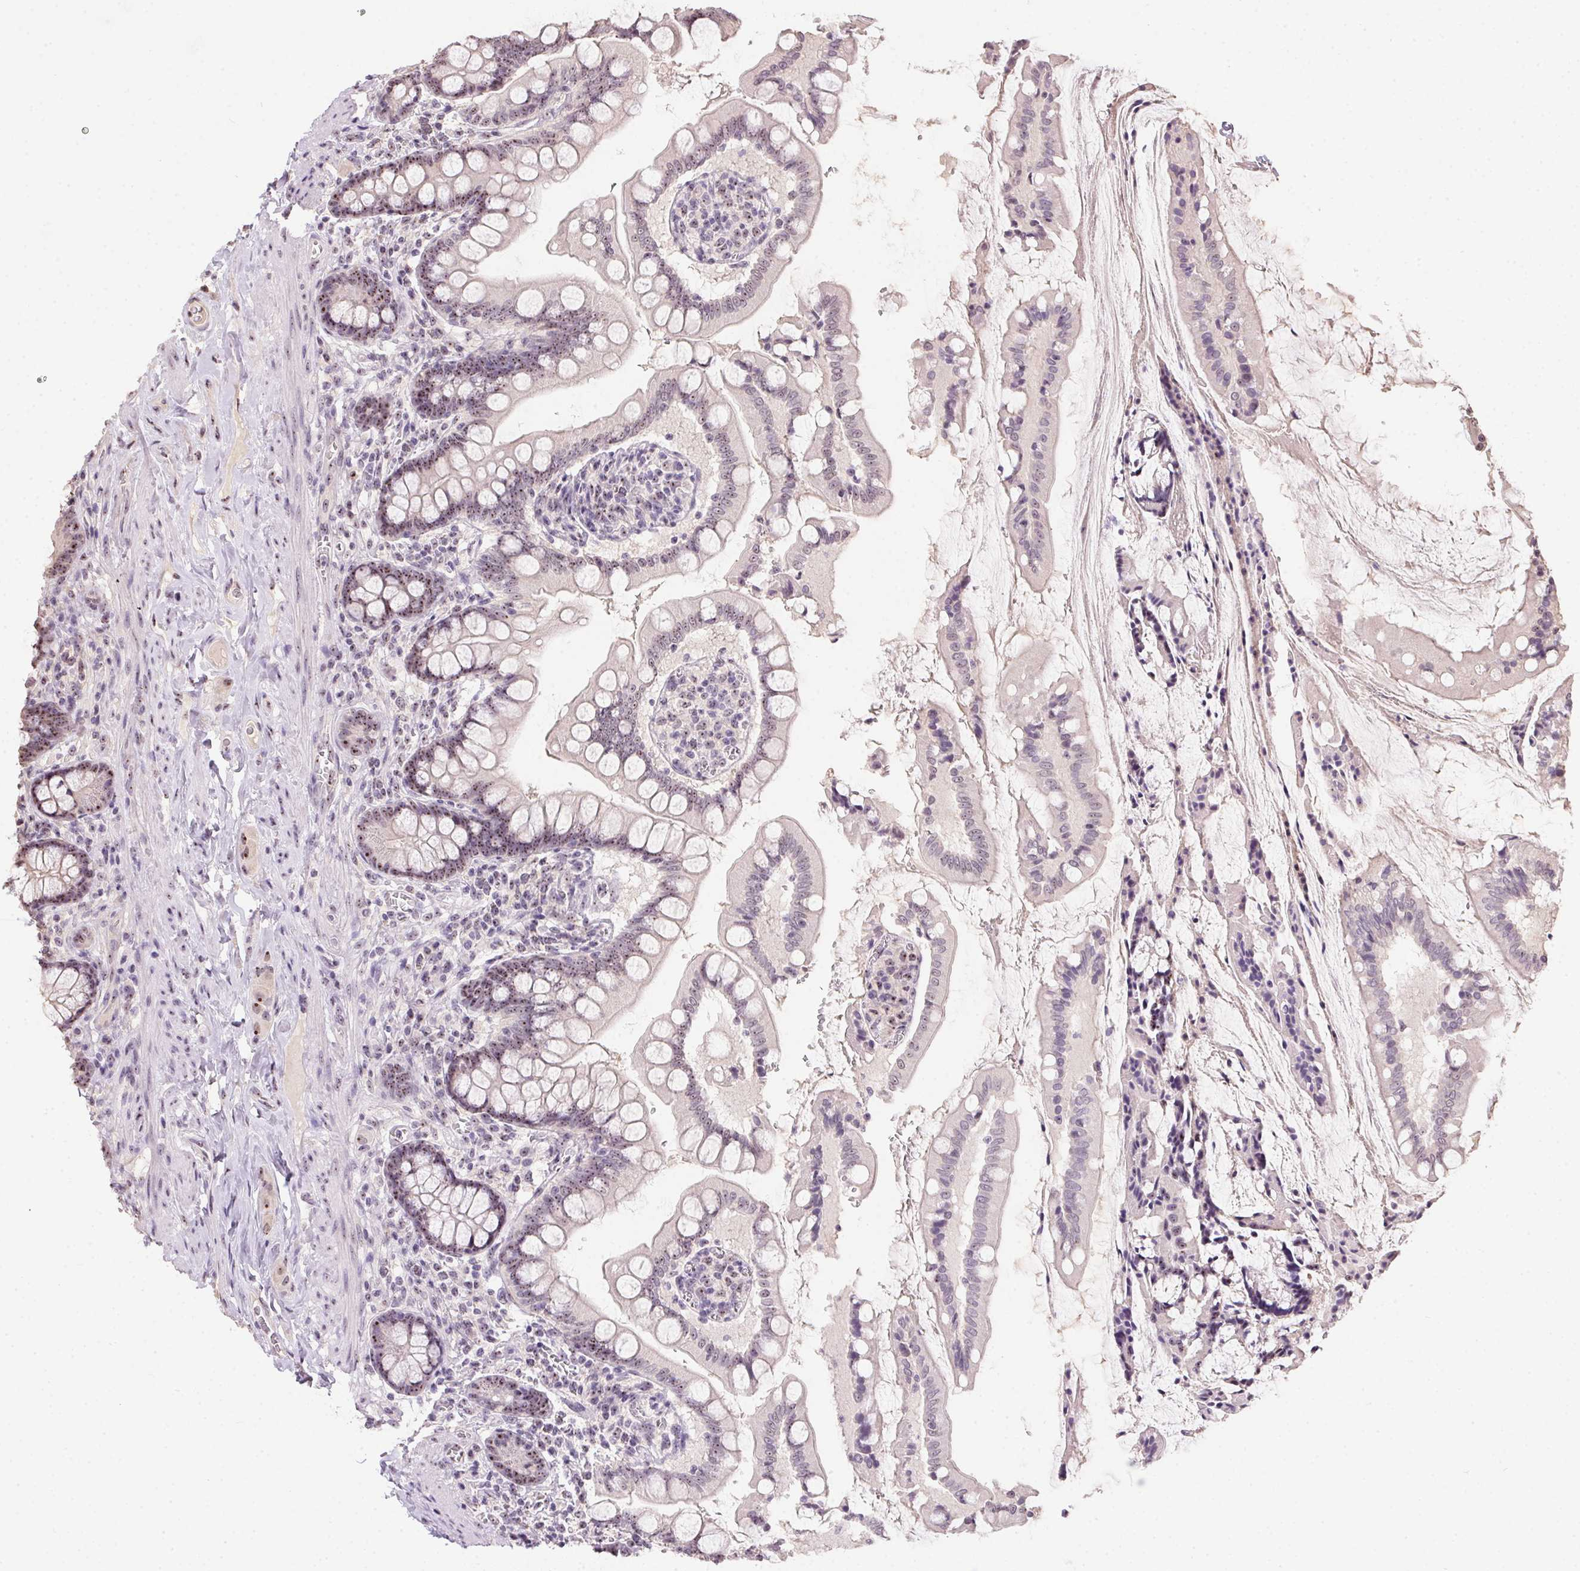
{"staining": {"intensity": "weak", "quantity": "25%-75%", "location": "nuclear"}, "tissue": "small intestine", "cell_type": "Glandular cells", "image_type": "normal", "snomed": [{"axis": "morphology", "description": "Normal tissue, NOS"}, {"axis": "topography", "description": "Small intestine"}], "caption": "The histopathology image demonstrates a brown stain indicating the presence of a protein in the nuclear of glandular cells in small intestine.", "gene": "BATF2", "patient": {"sex": "female", "age": 56}}